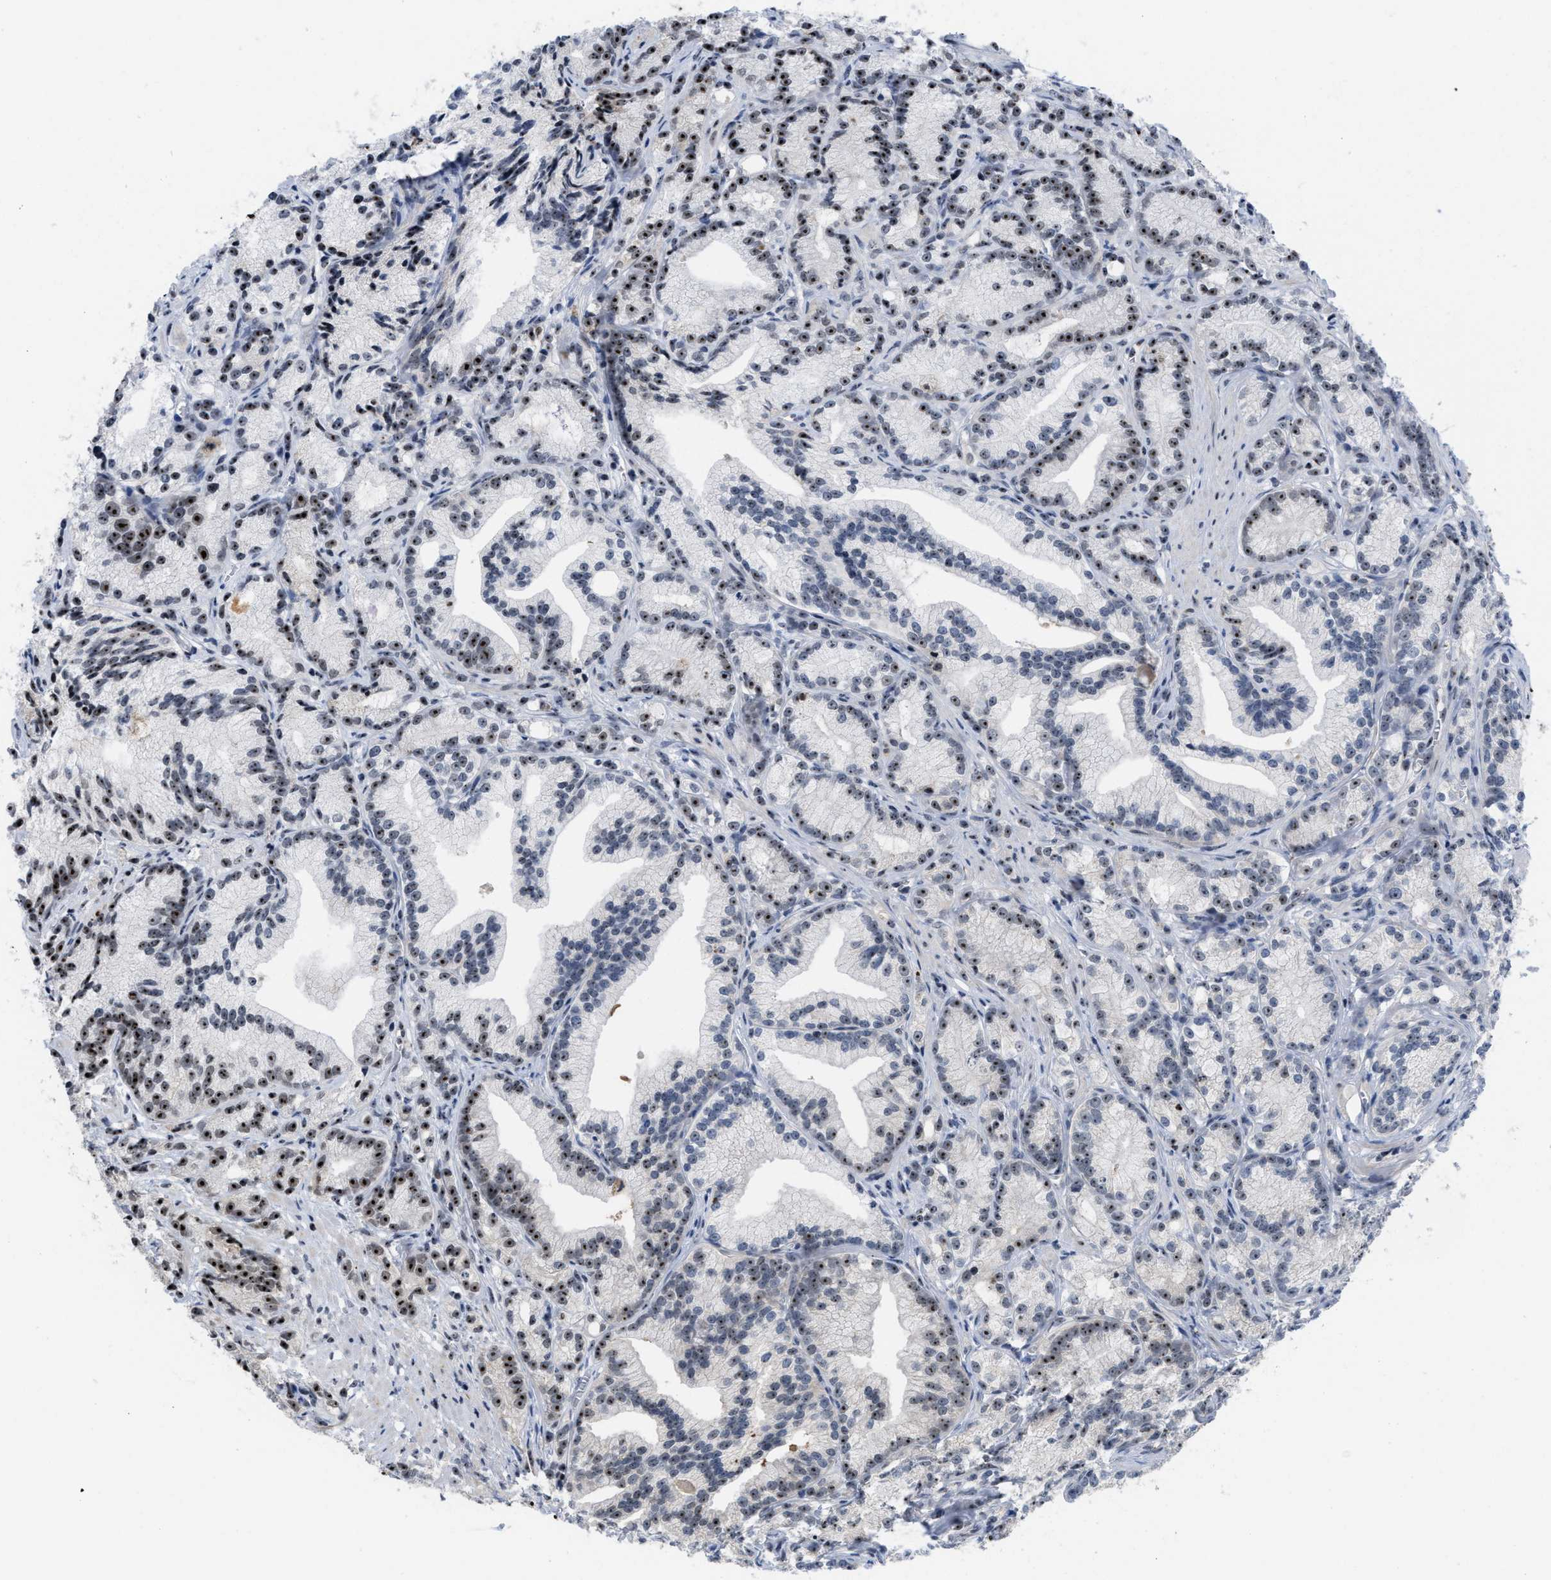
{"staining": {"intensity": "moderate", "quantity": "25%-75%", "location": "nuclear"}, "tissue": "prostate cancer", "cell_type": "Tumor cells", "image_type": "cancer", "snomed": [{"axis": "morphology", "description": "Adenocarcinoma, Low grade"}, {"axis": "topography", "description": "Prostate"}], "caption": "Protein staining shows moderate nuclear expression in approximately 25%-75% of tumor cells in prostate adenocarcinoma (low-grade). (brown staining indicates protein expression, while blue staining denotes nuclei).", "gene": "NOP58", "patient": {"sex": "male", "age": 89}}